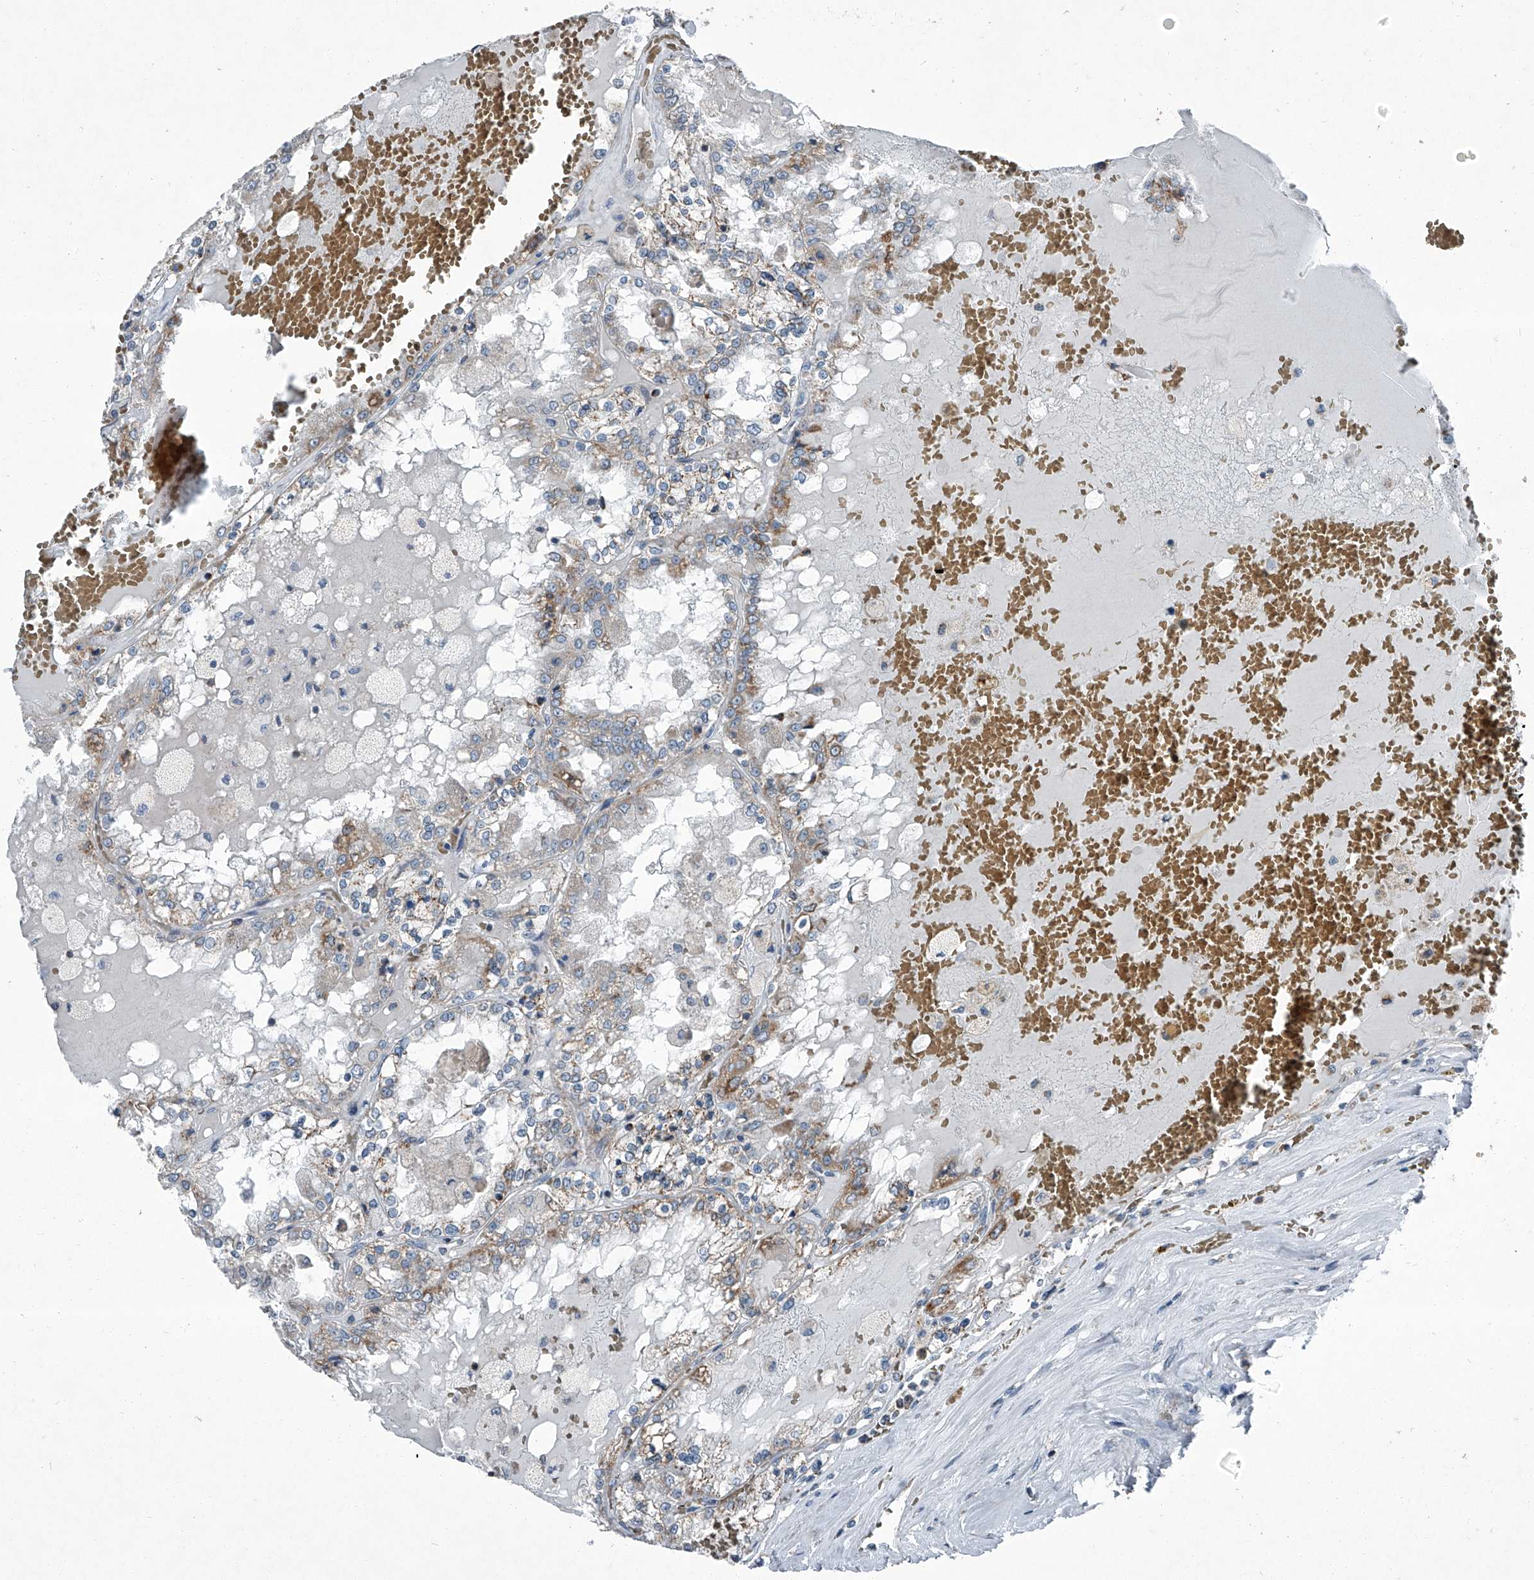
{"staining": {"intensity": "weak", "quantity": "25%-75%", "location": "cytoplasmic/membranous"}, "tissue": "renal cancer", "cell_type": "Tumor cells", "image_type": "cancer", "snomed": [{"axis": "morphology", "description": "Adenocarcinoma, NOS"}, {"axis": "topography", "description": "Kidney"}], "caption": "The histopathology image displays a brown stain indicating the presence of a protein in the cytoplasmic/membranous of tumor cells in renal cancer (adenocarcinoma).", "gene": "CHRNA7", "patient": {"sex": "female", "age": 56}}